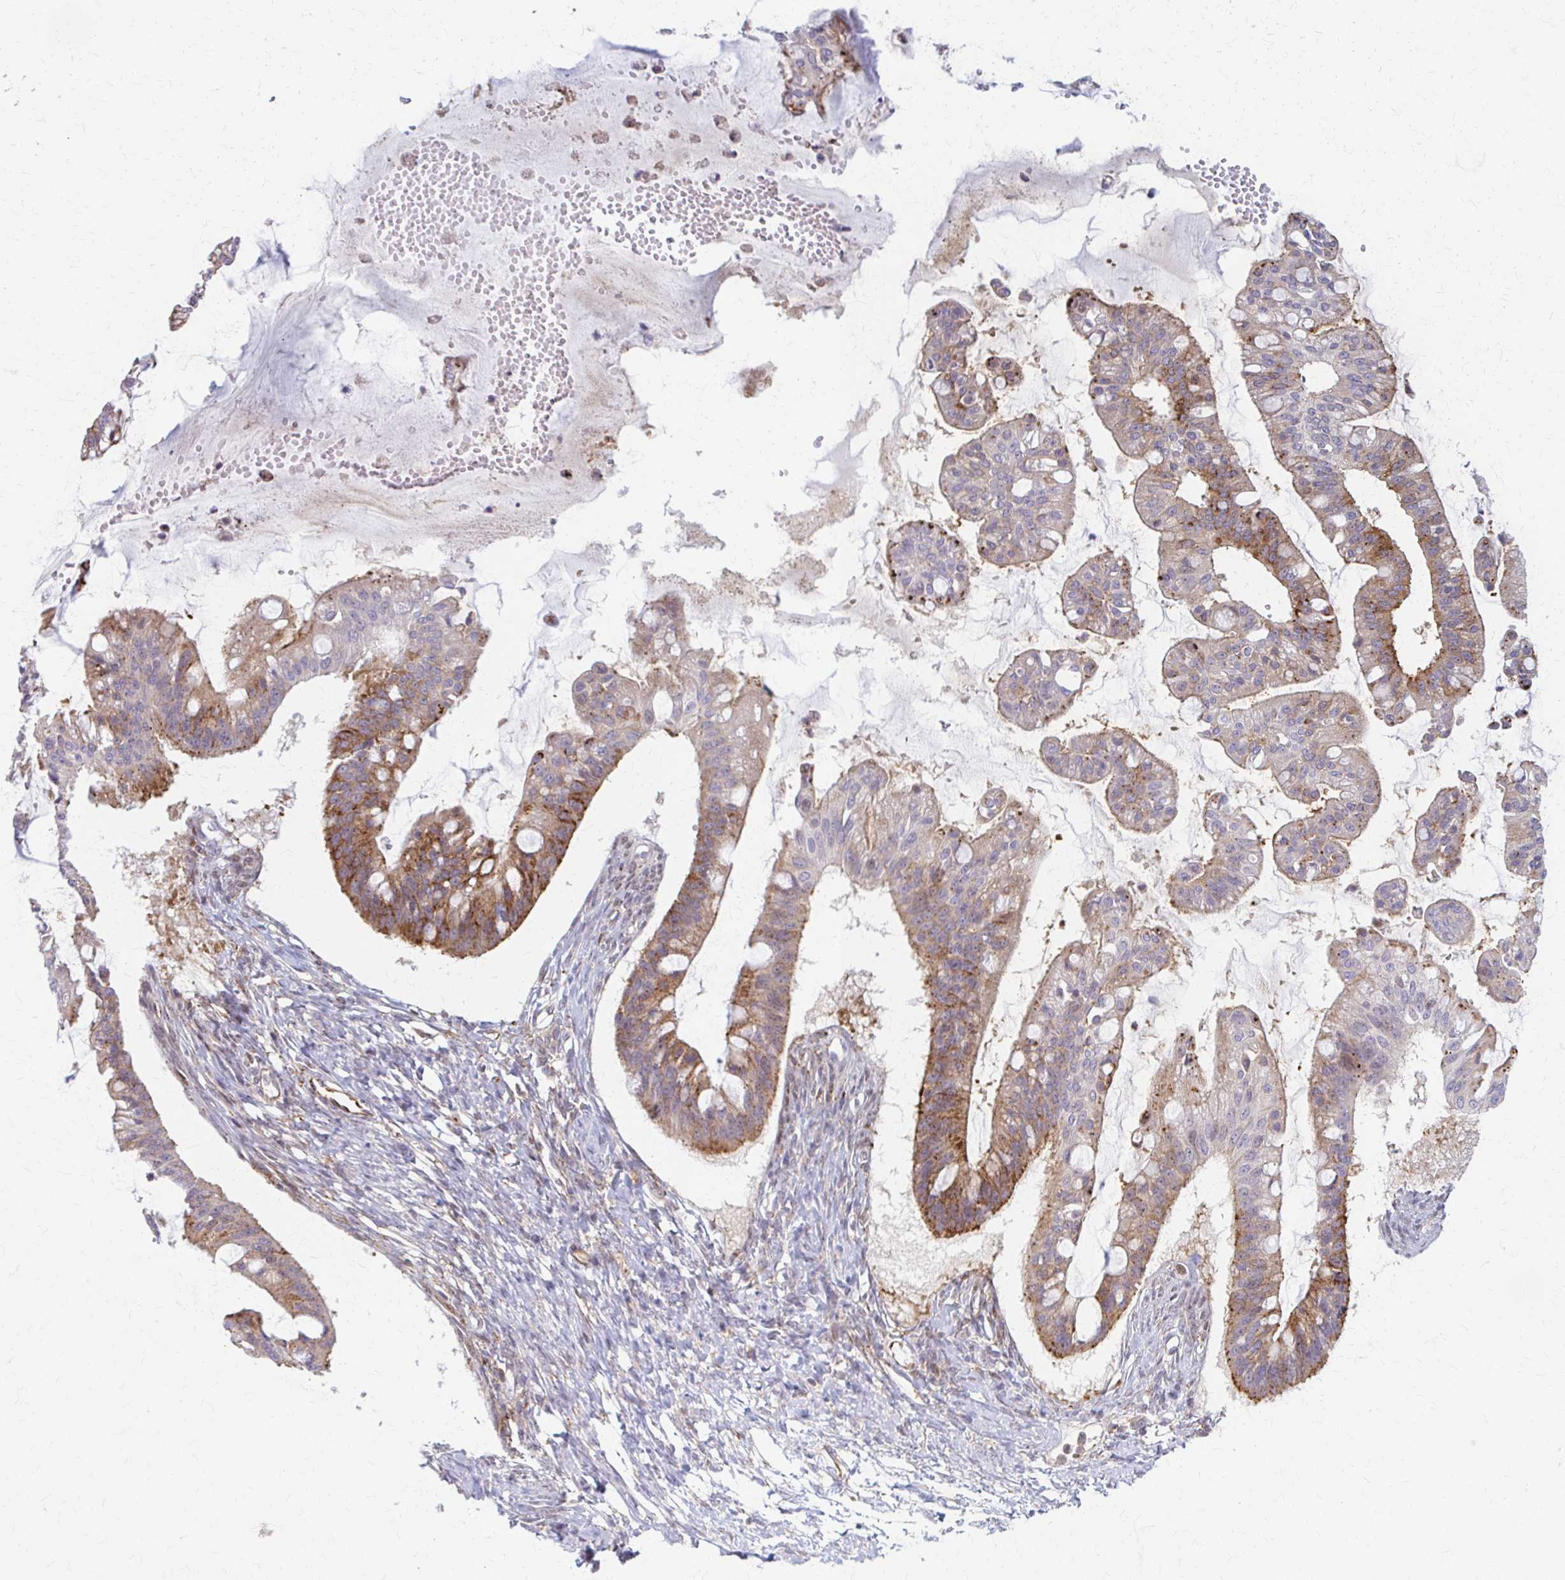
{"staining": {"intensity": "moderate", "quantity": ">75%", "location": "cytoplasmic/membranous"}, "tissue": "ovarian cancer", "cell_type": "Tumor cells", "image_type": "cancer", "snomed": [{"axis": "morphology", "description": "Cystadenocarcinoma, mucinous, NOS"}, {"axis": "topography", "description": "Ovary"}], "caption": "Ovarian mucinous cystadenocarcinoma was stained to show a protein in brown. There is medium levels of moderate cytoplasmic/membranous expression in about >75% of tumor cells.", "gene": "ARHGAP35", "patient": {"sex": "female", "age": 73}}